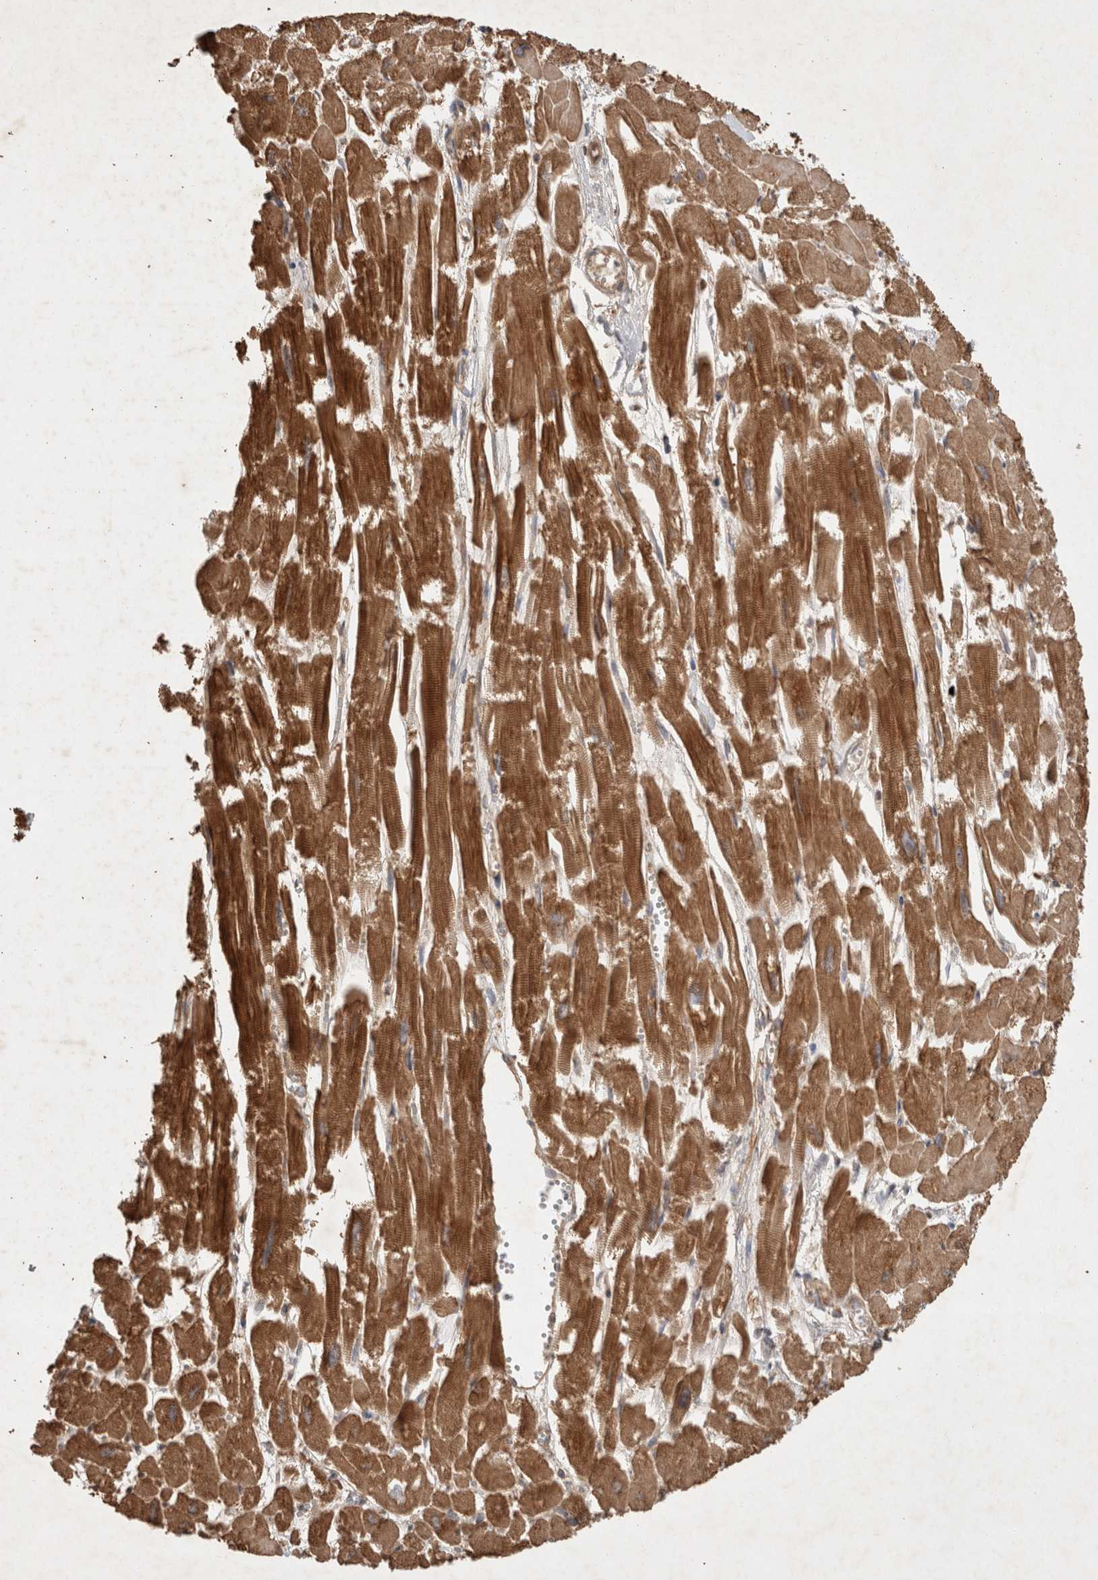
{"staining": {"intensity": "strong", "quantity": ">75%", "location": "cytoplasmic/membranous"}, "tissue": "heart muscle", "cell_type": "Cardiomyocytes", "image_type": "normal", "snomed": [{"axis": "morphology", "description": "Normal tissue, NOS"}, {"axis": "topography", "description": "Heart"}], "caption": "Immunohistochemical staining of benign heart muscle displays strong cytoplasmic/membranous protein positivity in about >75% of cardiomyocytes. The staining was performed using DAB to visualize the protein expression in brown, while the nuclei were stained in blue with hematoxylin (Magnification: 20x).", "gene": "SERAC1", "patient": {"sex": "male", "age": 54}}